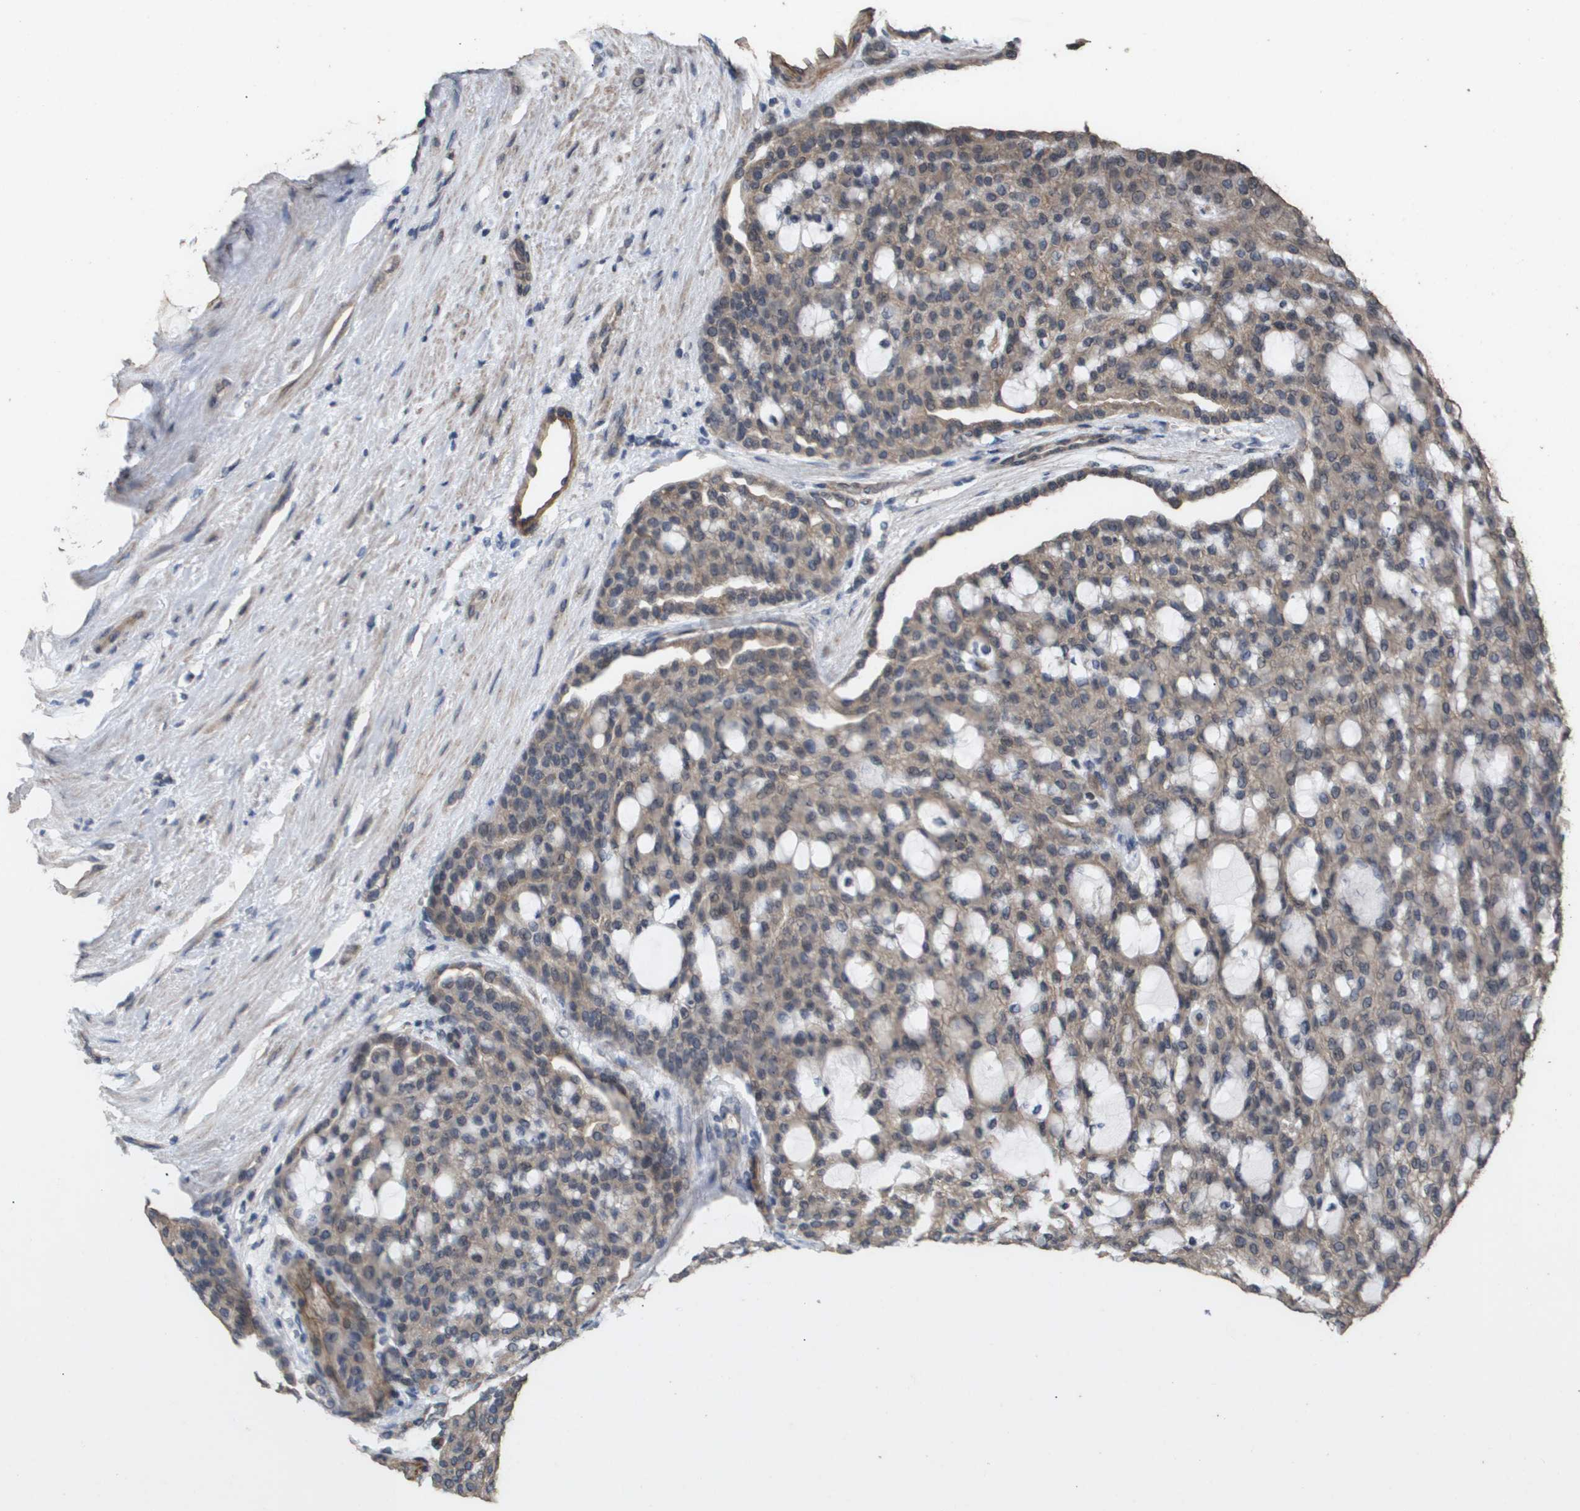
{"staining": {"intensity": "weak", "quantity": ">75%", "location": "cytoplasmic/membranous"}, "tissue": "renal cancer", "cell_type": "Tumor cells", "image_type": "cancer", "snomed": [{"axis": "morphology", "description": "Adenocarcinoma, NOS"}, {"axis": "topography", "description": "Kidney"}], "caption": "An image of human adenocarcinoma (renal) stained for a protein exhibits weak cytoplasmic/membranous brown staining in tumor cells.", "gene": "CUL5", "patient": {"sex": "male", "age": 63}}